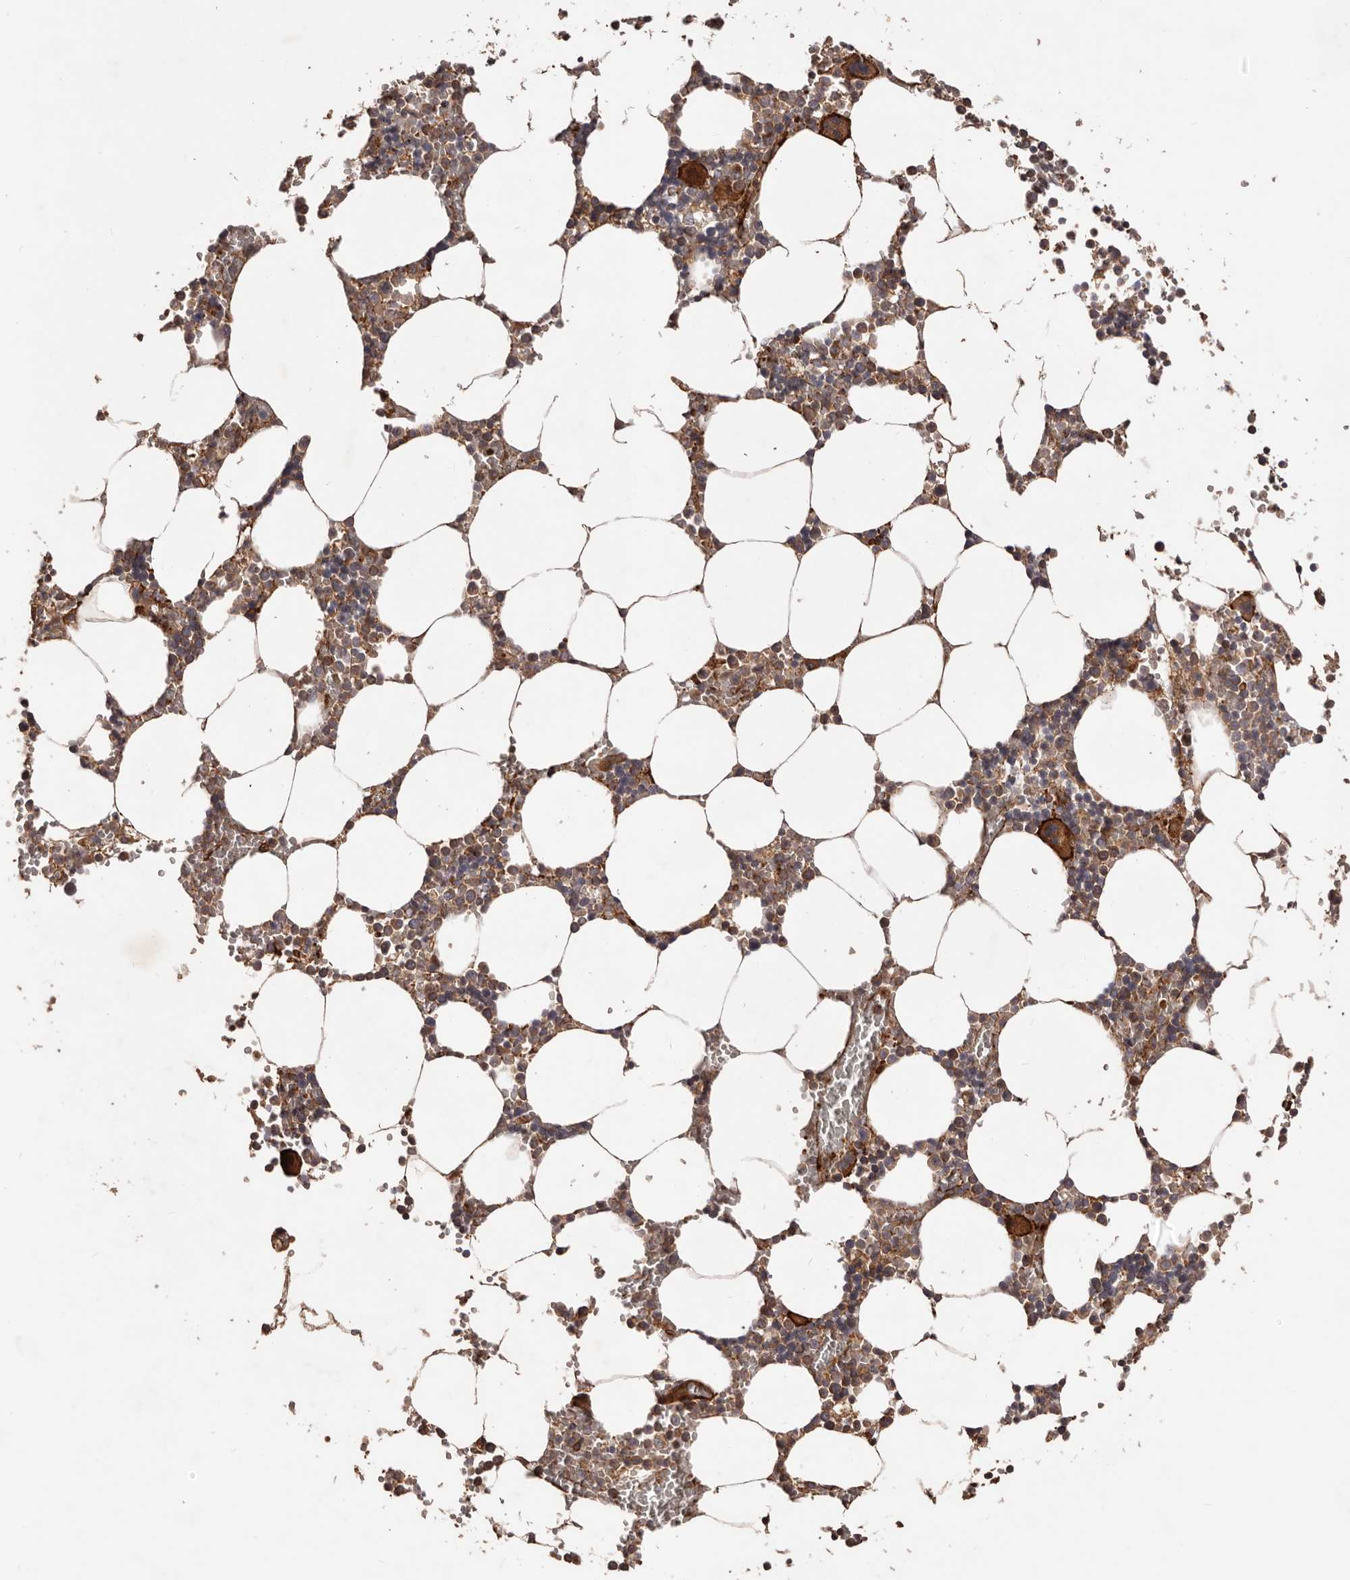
{"staining": {"intensity": "strong", "quantity": "25%-75%", "location": "cytoplasmic/membranous"}, "tissue": "bone marrow", "cell_type": "Hematopoietic cells", "image_type": "normal", "snomed": [{"axis": "morphology", "description": "Normal tissue, NOS"}, {"axis": "topography", "description": "Bone marrow"}], "caption": "The image exhibits staining of benign bone marrow, revealing strong cytoplasmic/membranous protein staining (brown color) within hematopoietic cells. Using DAB (brown) and hematoxylin (blue) stains, captured at high magnification using brightfield microscopy.", "gene": "GTPBP1", "patient": {"sex": "male", "age": 70}}